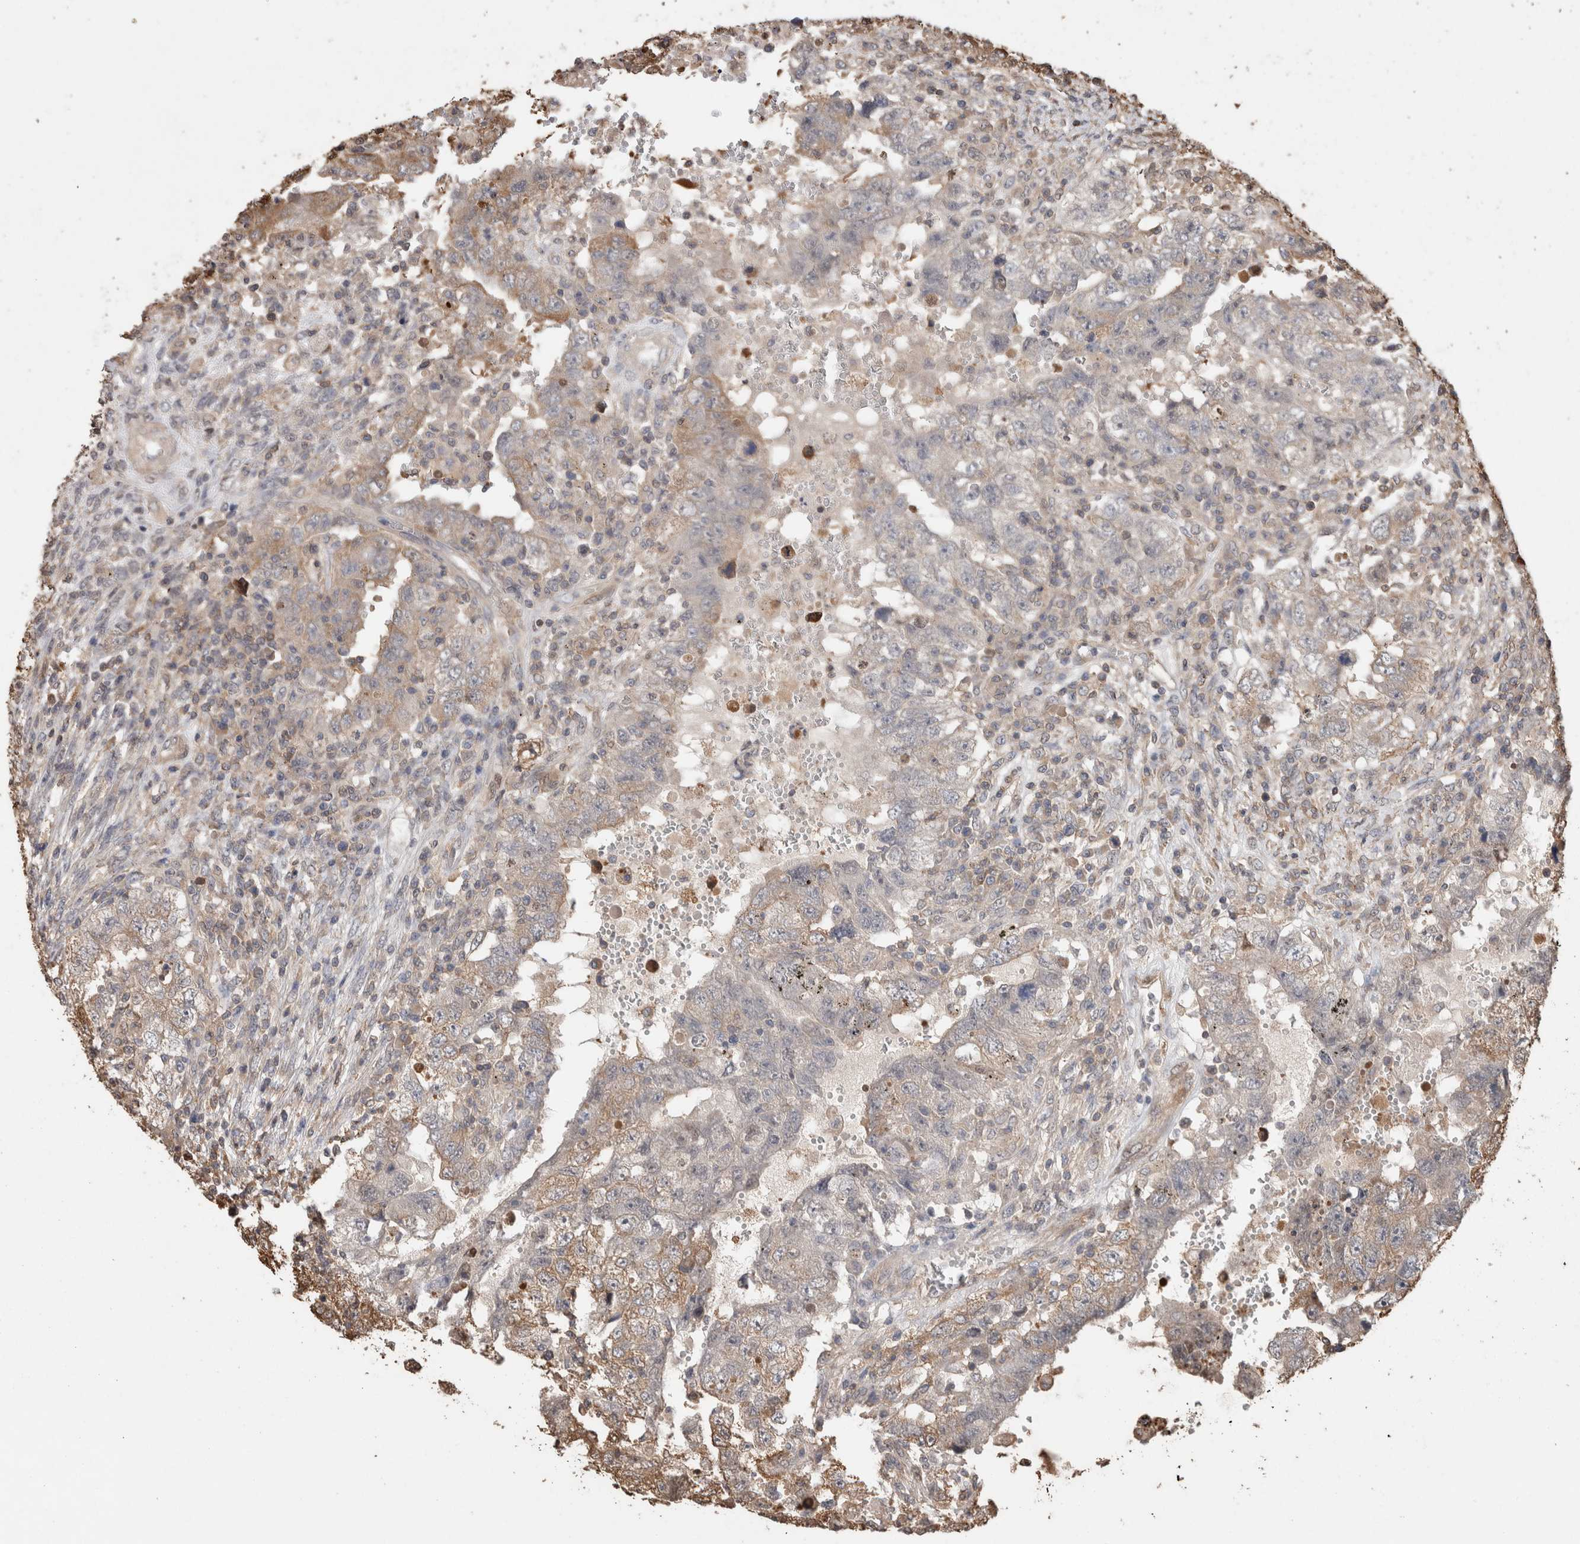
{"staining": {"intensity": "moderate", "quantity": "25%-75%", "location": "cytoplasmic/membranous"}, "tissue": "testis cancer", "cell_type": "Tumor cells", "image_type": "cancer", "snomed": [{"axis": "morphology", "description": "Carcinoma, Embryonal, NOS"}, {"axis": "topography", "description": "Testis"}], "caption": "Protein expression analysis of human testis cancer (embryonal carcinoma) reveals moderate cytoplasmic/membranous expression in about 25%-75% of tumor cells.", "gene": "TRIM5", "patient": {"sex": "male", "age": 26}}